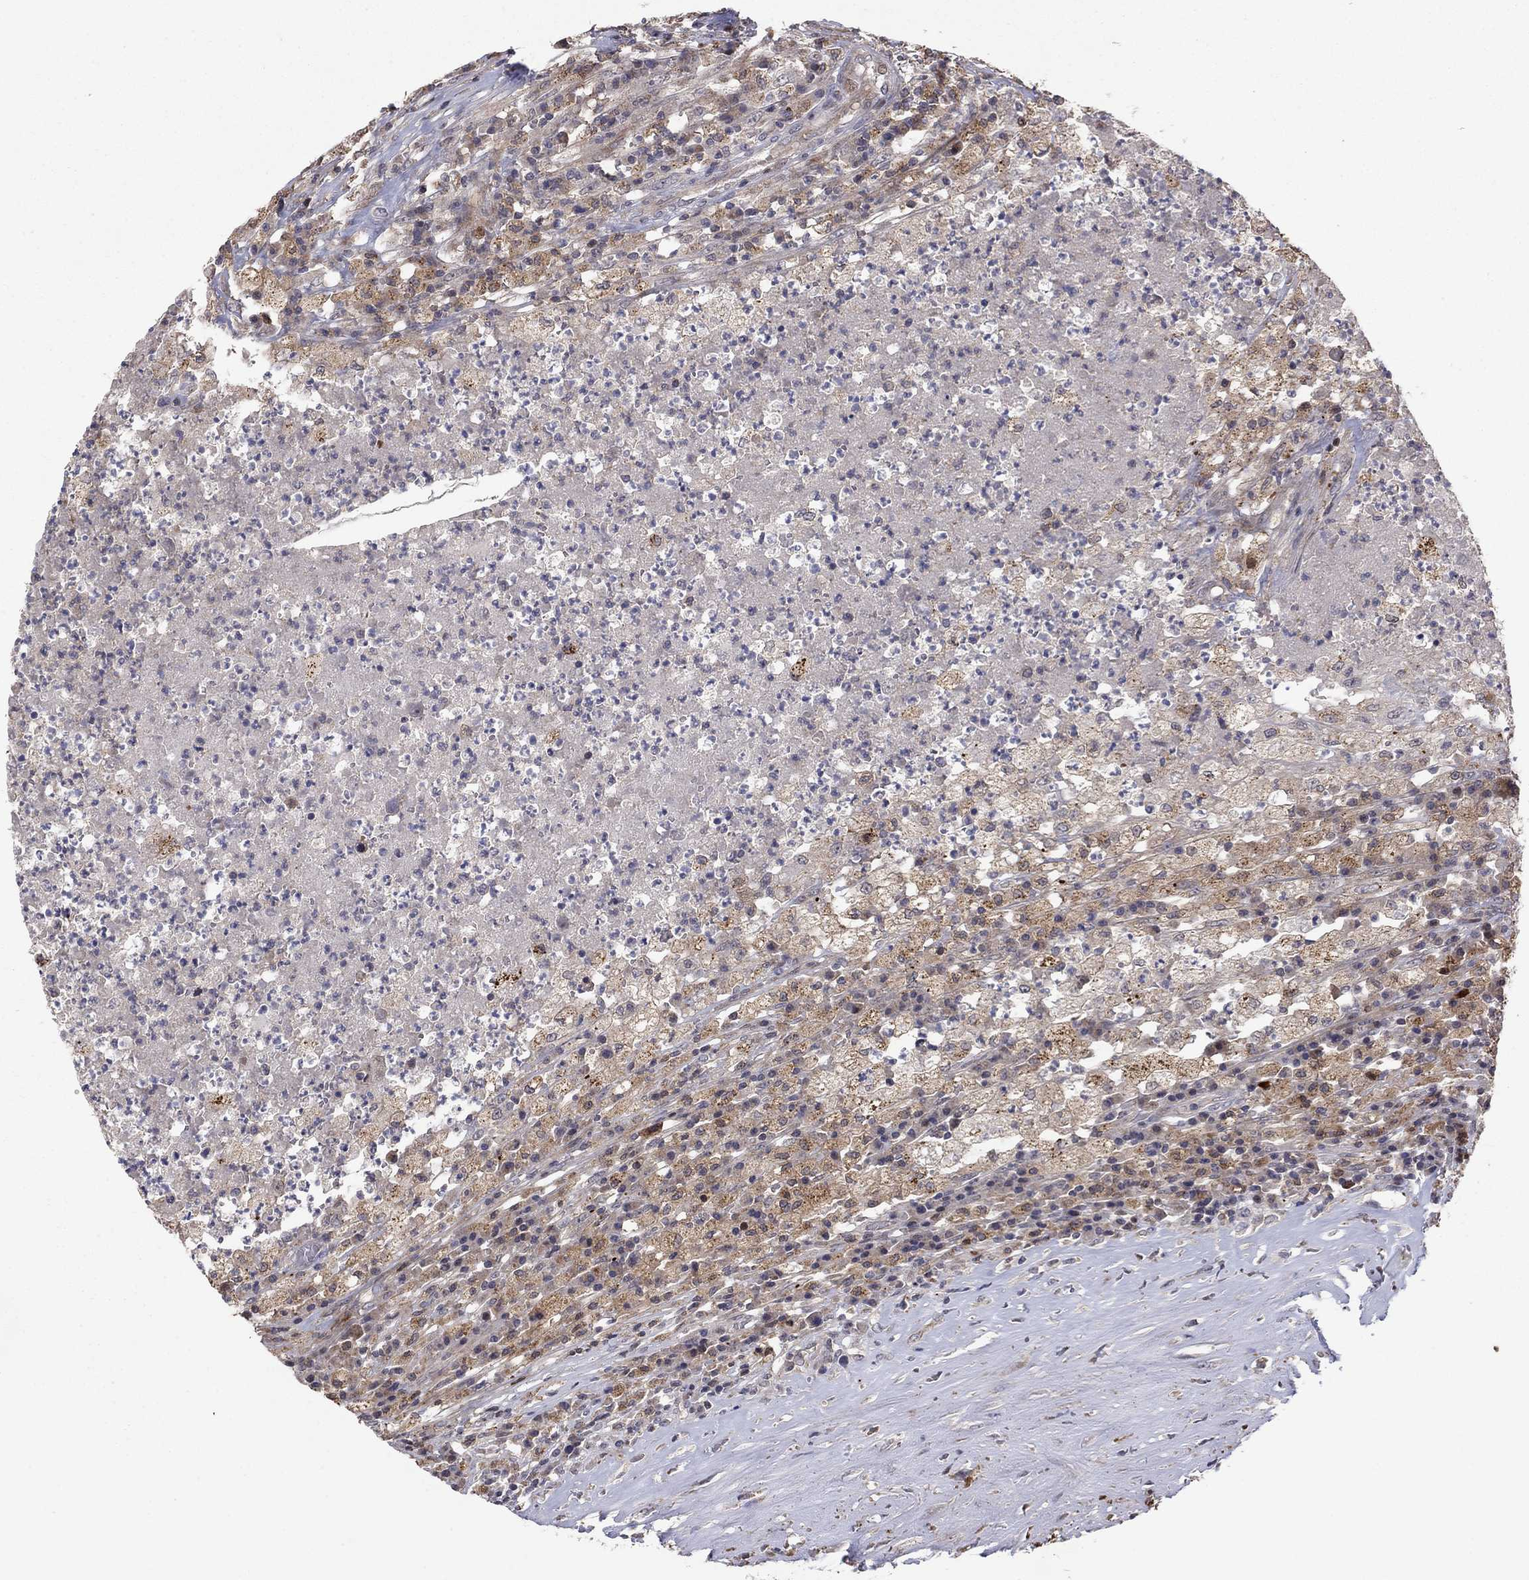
{"staining": {"intensity": "moderate", "quantity": "25%-75%", "location": "cytoplasmic/membranous"}, "tissue": "testis cancer", "cell_type": "Tumor cells", "image_type": "cancer", "snomed": [{"axis": "morphology", "description": "Necrosis, NOS"}, {"axis": "morphology", "description": "Carcinoma, Embryonal, NOS"}, {"axis": "topography", "description": "Testis"}], "caption": "Protein staining of testis cancer tissue demonstrates moderate cytoplasmic/membranous staining in approximately 25%-75% of tumor cells. The protein of interest is stained brown, and the nuclei are stained in blue (DAB IHC with brightfield microscopy, high magnification).", "gene": "LPCAT4", "patient": {"sex": "male", "age": 19}}